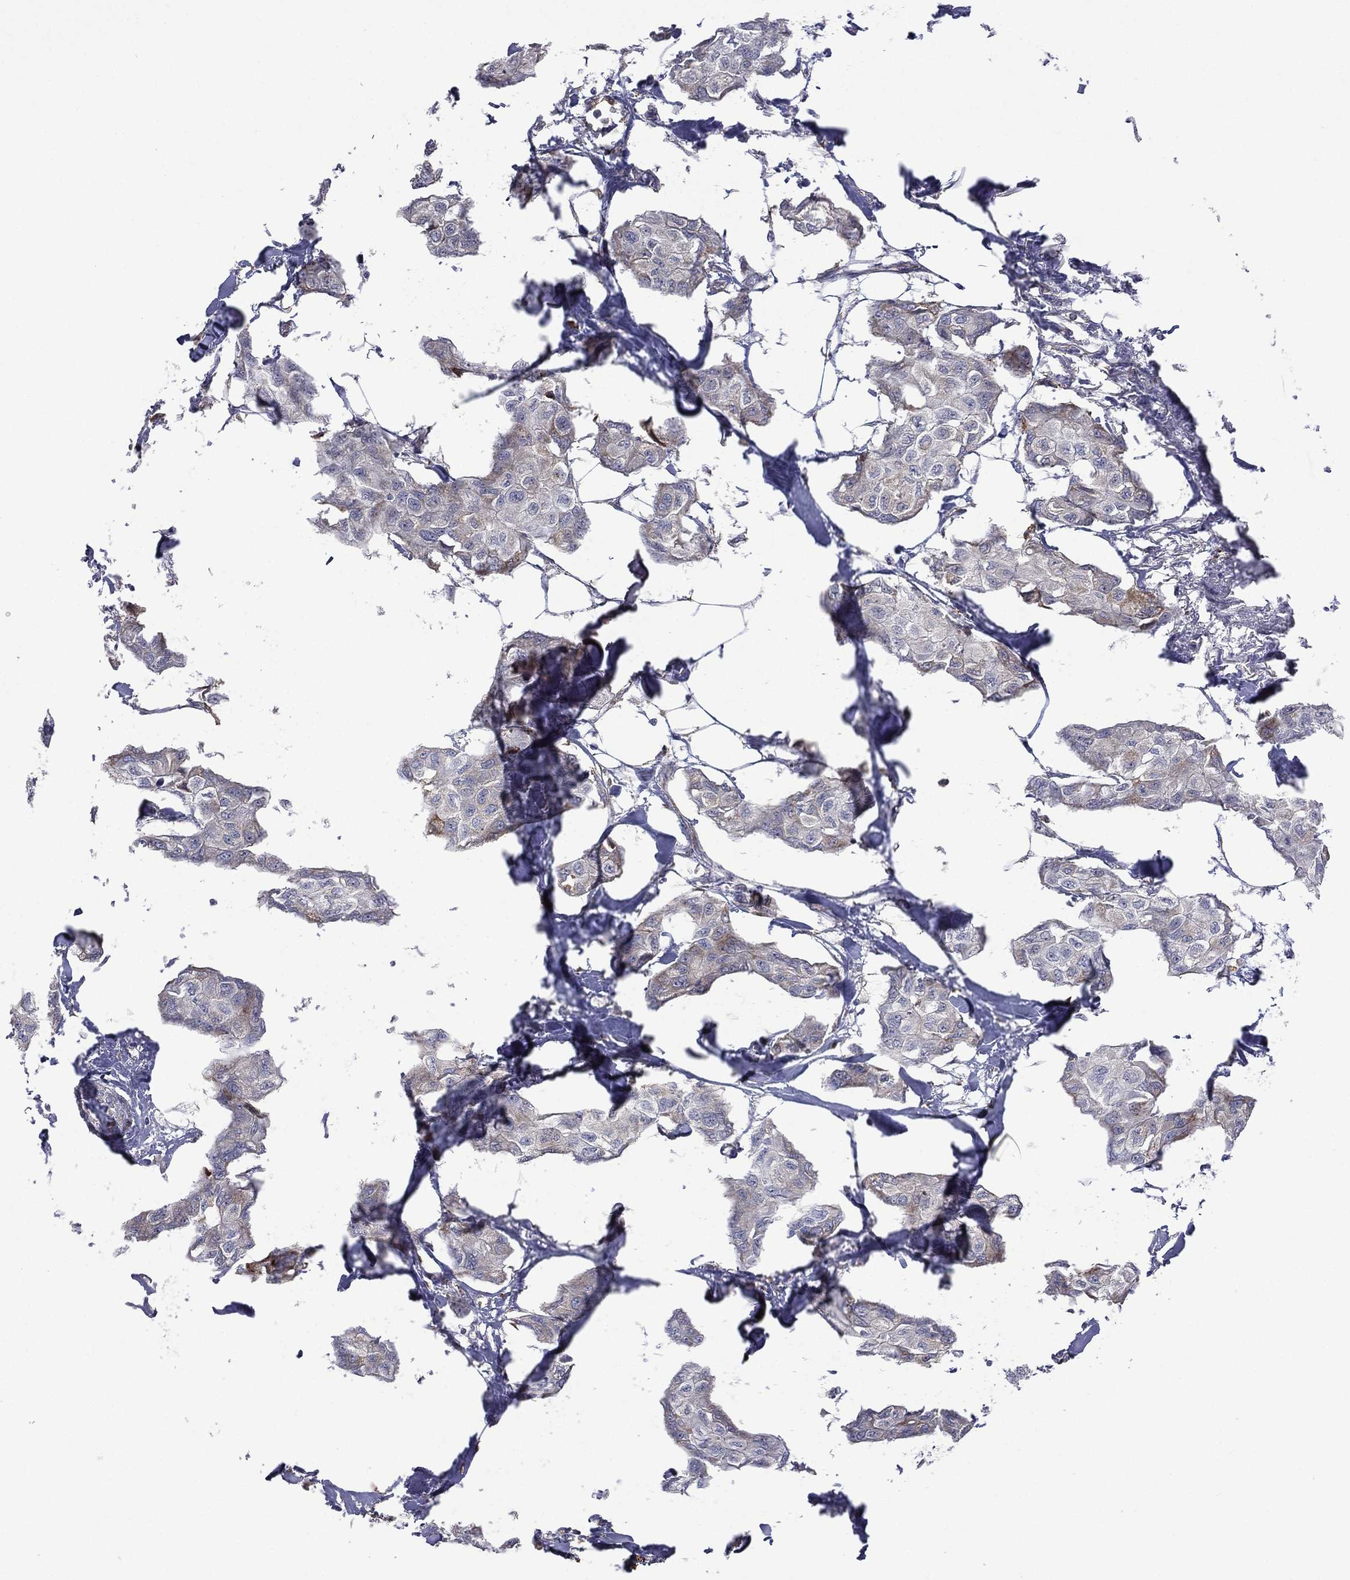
{"staining": {"intensity": "negative", "quantity": "none", "location": "none"}, "tissue": "breast cancer", "cell_type": "Tumor cells", "image_type": "cancer", "snomed": [{"axis": "morphology", "description": "Duct carcinoma"}, {"axis": "topography", "description": "Breast"}], "caption": "The immunohistochemistry (IHC) histopathology image has no significant expression in tumor cells of breast cancer tissue.", "gene": "C20orf96", "patient": {"sex": "female", "age": 80}}